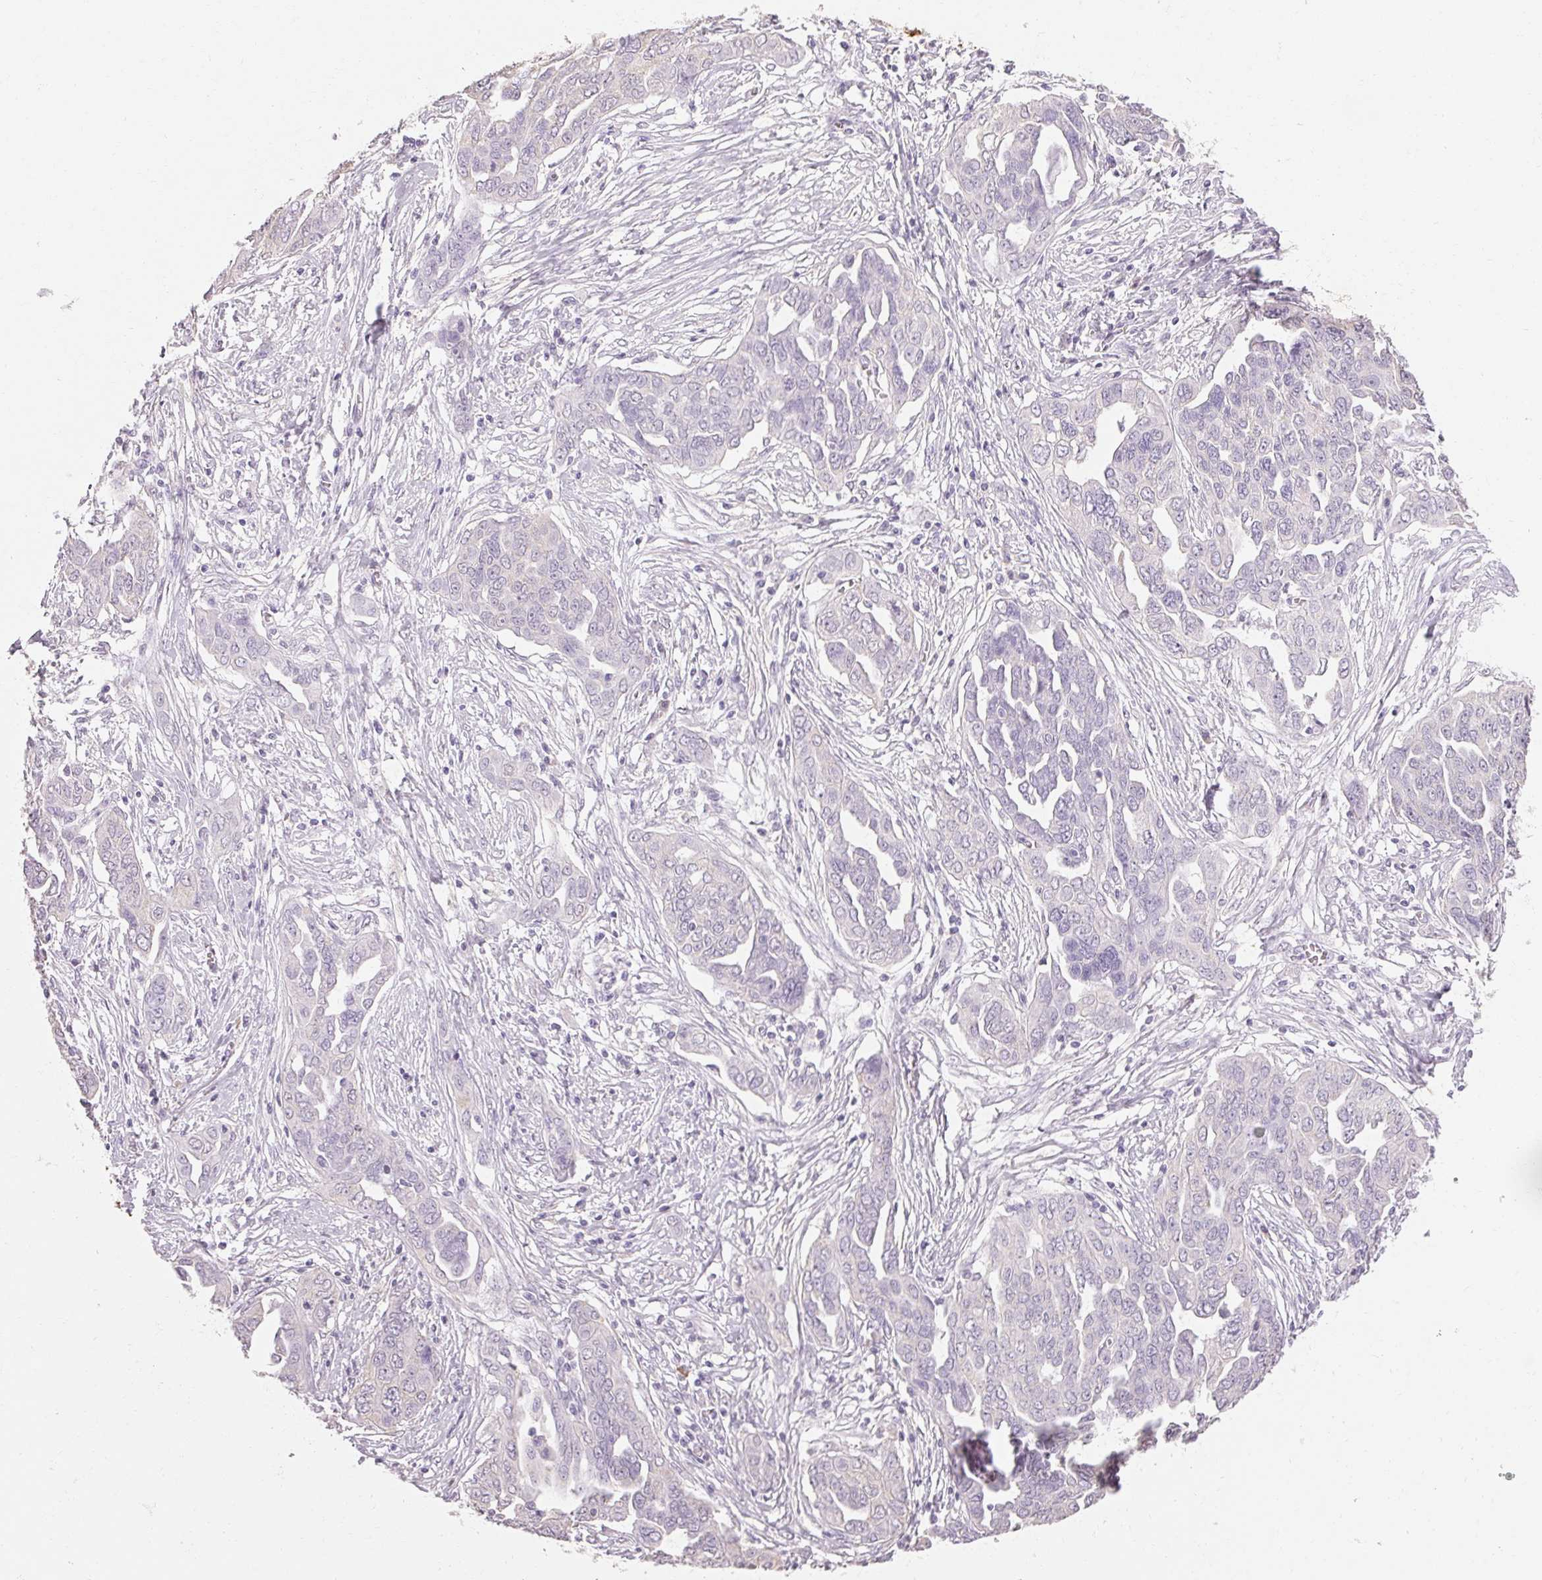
{"staining": {"intensity": "negative", "quantity": "none", "location": "none"}, "tissue": "ovarian cancer", "cell_type": "Tumor cells", "image_type": "cancer", "snomed": [{"axis": "morphology", "description": "Cystadenocarcinoma, serous, NOS"}, {"axis": "topography", "description": "Ovary"}], "caption": "Ovarian cancer was stained to show a protein in brown. There is no significant expression in tumor cells. Nuclei are stained in blue.", "gene": "MAP7D2", "patient": {"sex": "female", "age": 59}}